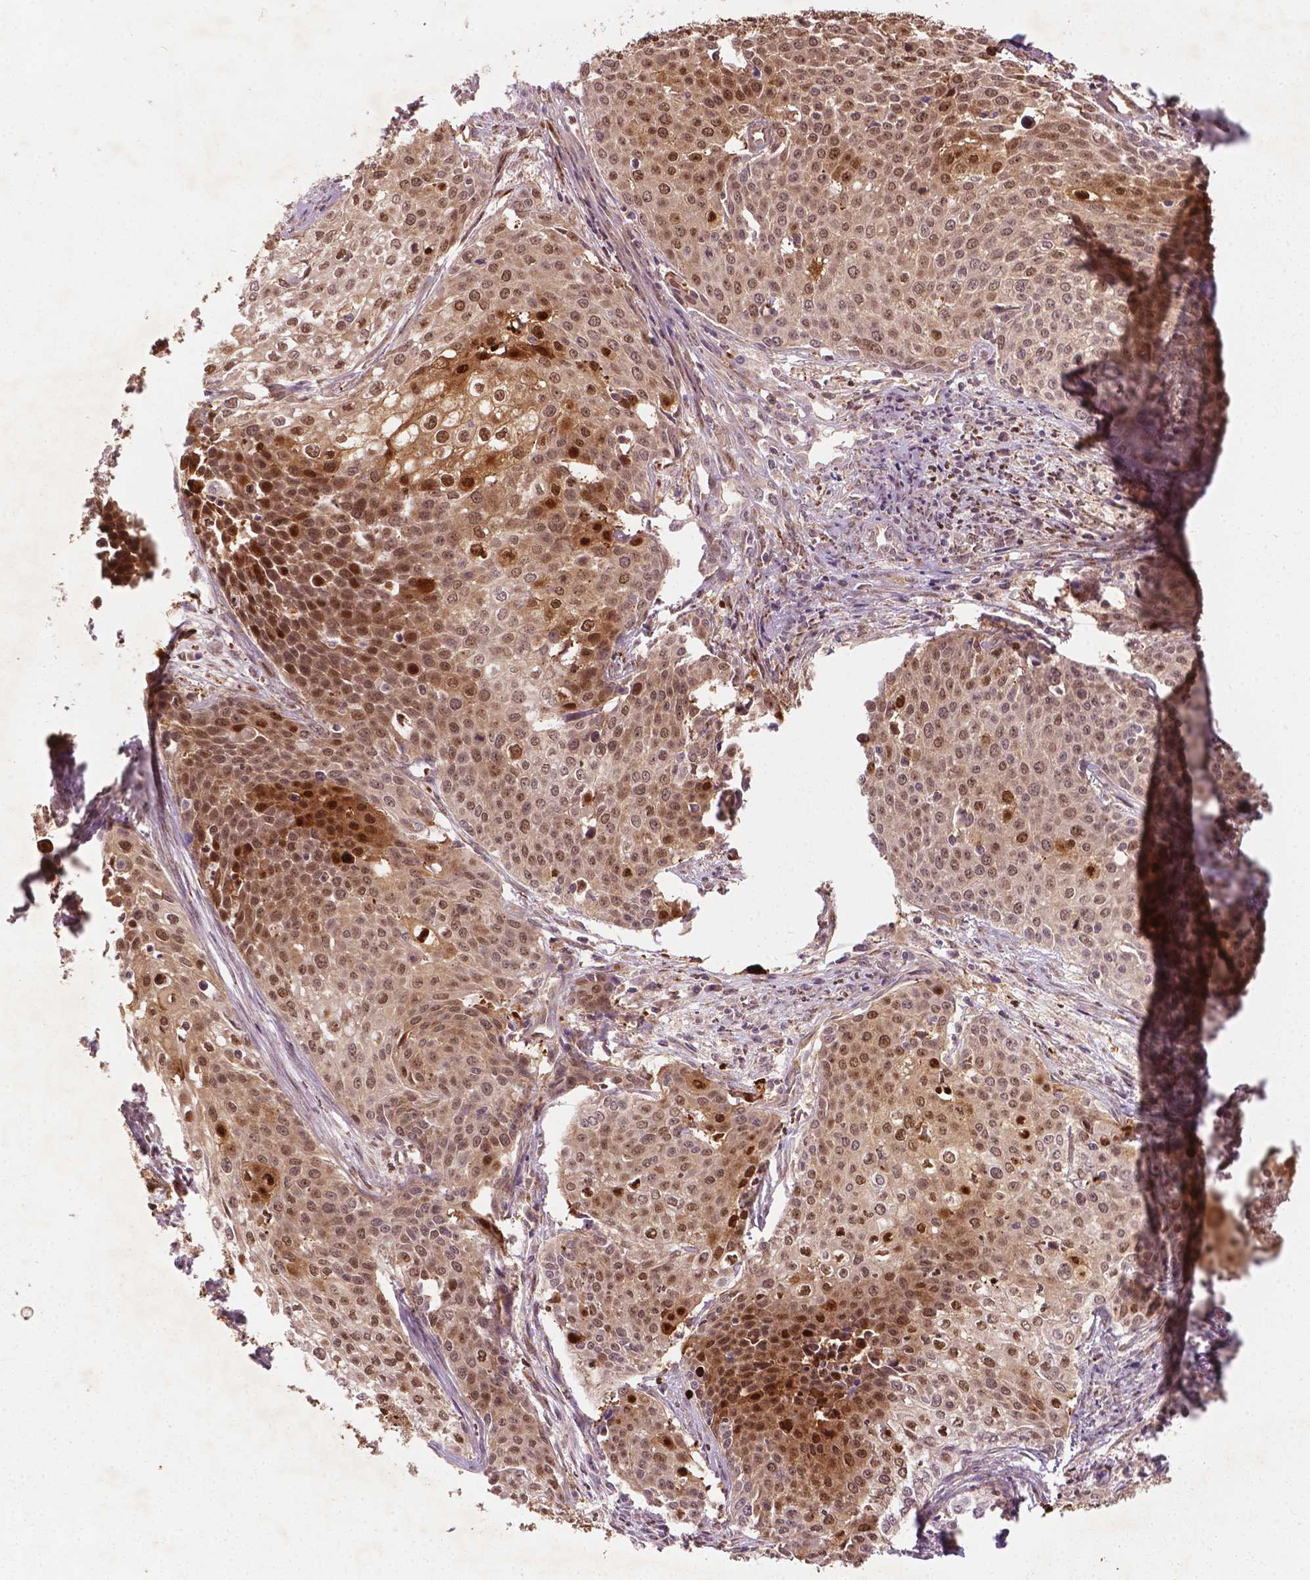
{"staining": {"intensity": "moderate", "quantity": ">75%", "location": "cytoplasmic/membranous,nuclear"}, "tissue": "cervical cancer", "cell_type": "Tumor cells", "image_type": "cancer", "snomed": [{"axis": "morphology", "description": "Squamous cell carcinoma, NOS"}, {"axis": "topography", "description": "Cervix"}], "caption": "Immunohistochemistry photomicrograph of cervical cancer (squamous cell carcinoma) stained for a protein (brown), which exhibits medium levels of moderate cytoplasmic/membranous and nuclear expression in about >75% of tumor cells.", "gene": "NFAT5", "patient": {"sex": "female", "age": 39}}